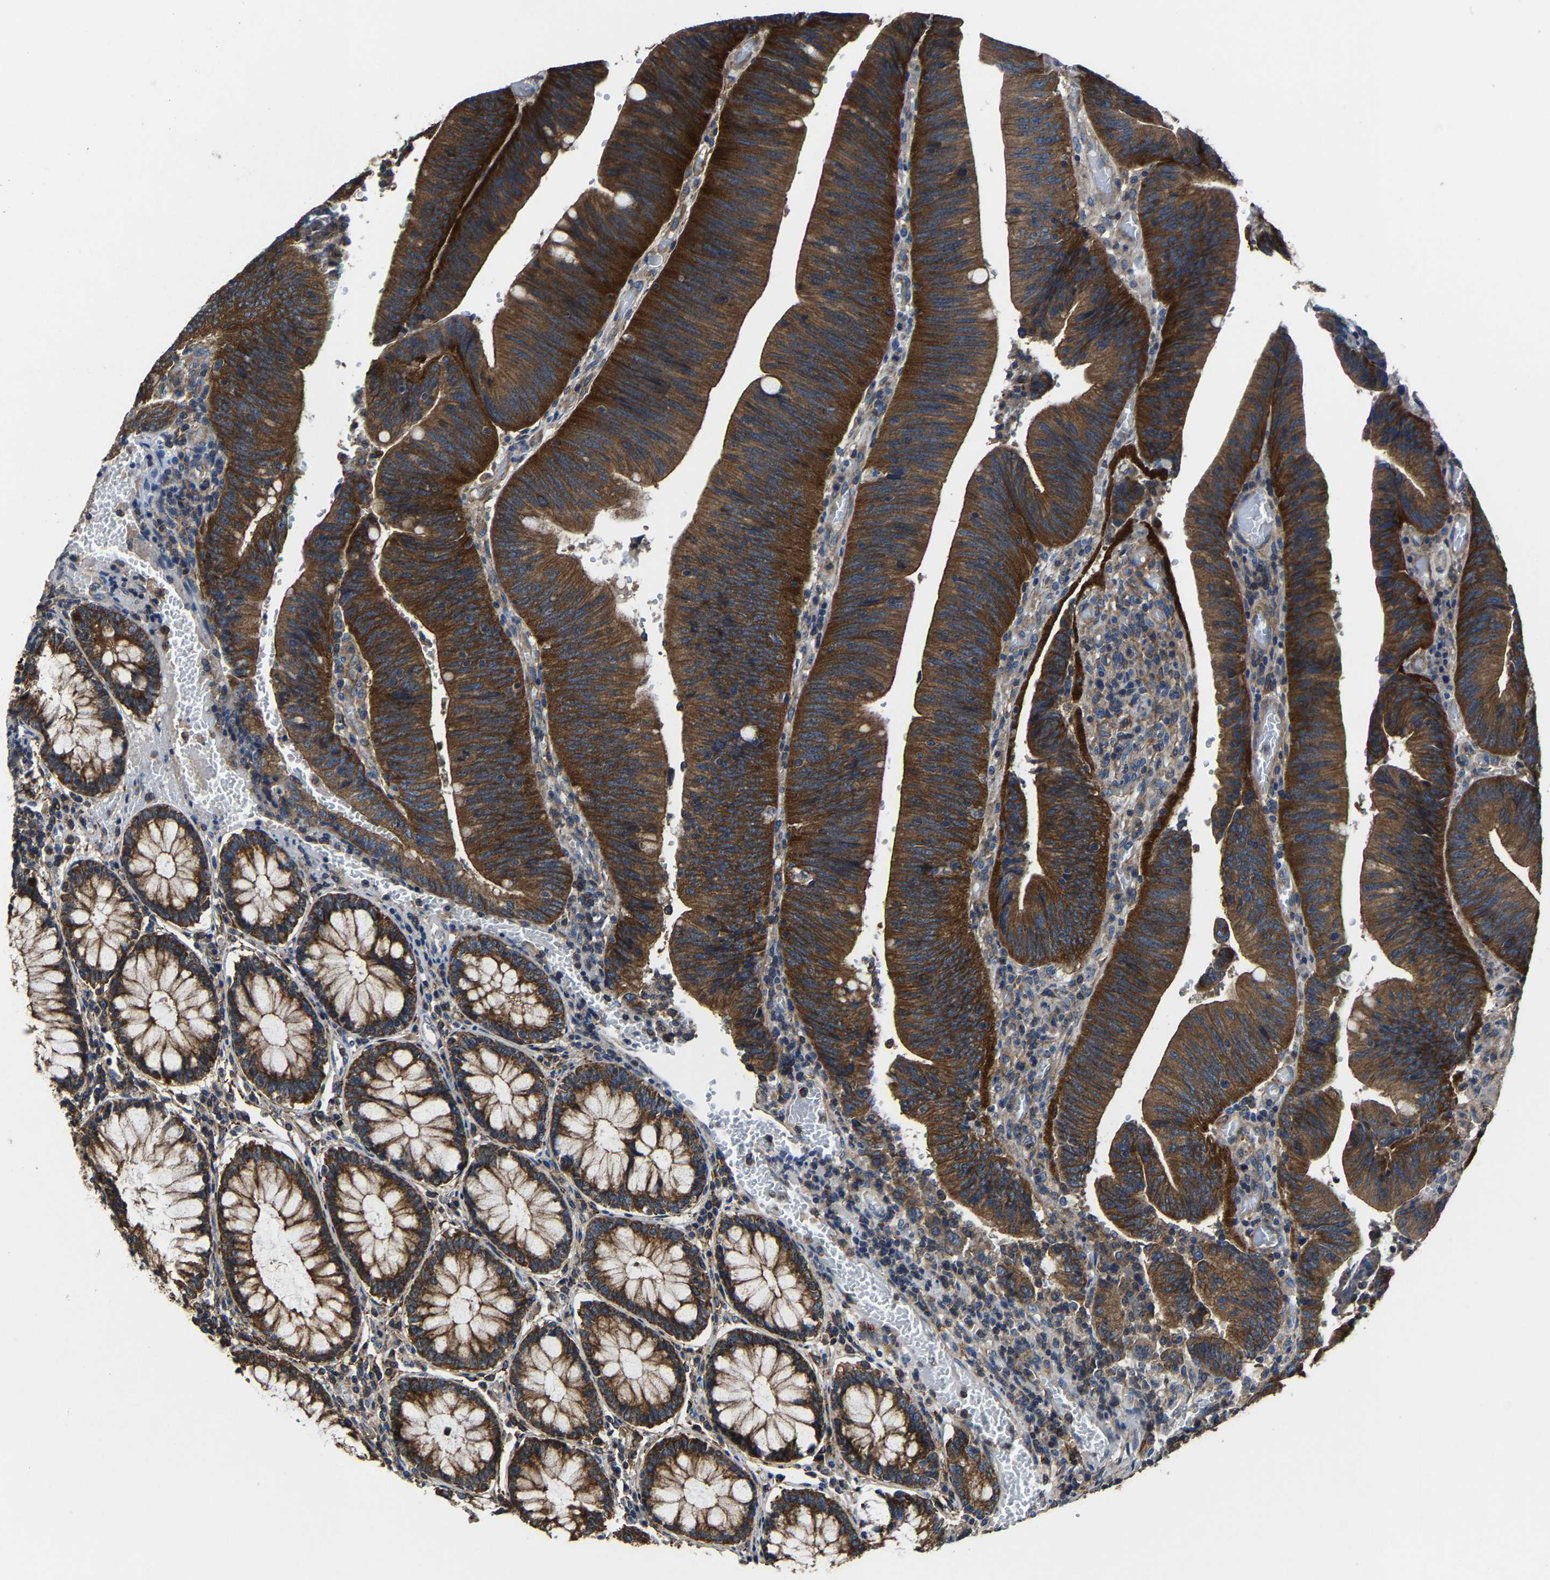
{"staining": {"intensity": "strong", "quantity": ">75%", "location": "cytoplasmic/membranous"}, "tissue": "colorectal cancer", "cell_type": "Tumor cells", "image_type": "cancer", "snomed": [{"axis": "morphology", "description": "Normal tissue, NOS"}, {"axis": "morphology", "description": "Adenocarcinoma, NOS"}, {"axis": "topography", "description": "Rectum"}], "caption": "This photomicrograph displays colorectal cancer (adenocarcinoma) stained with immunohistochemistry to label a protein in brown. The cytoplasmic/membranous of tumor cells show strong positivity for the protein. Nuclei are counter-stained blue.", "gene": "KIAA1958", "patient": {"sex": "female", "age": 66}}